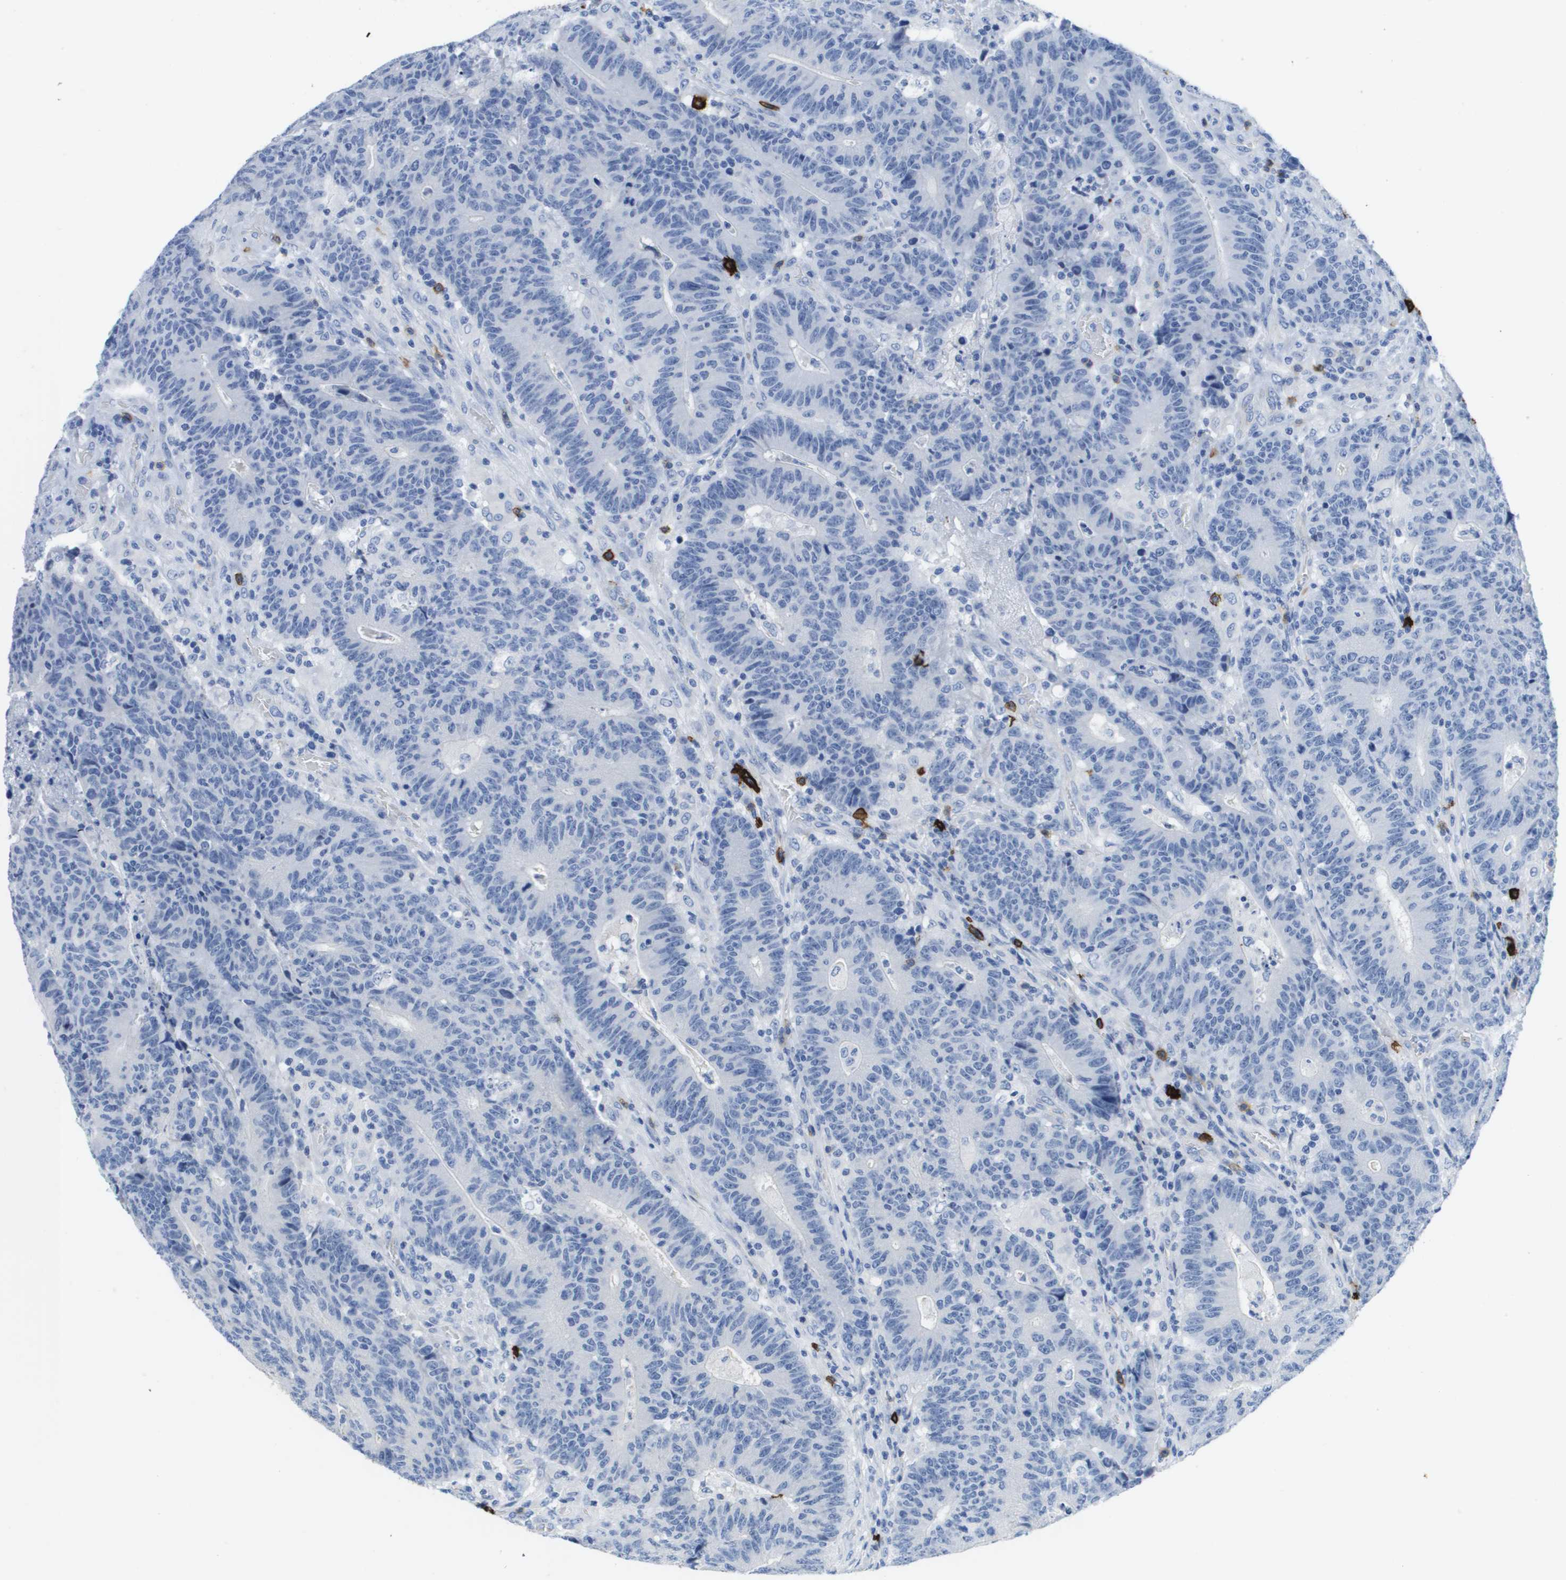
{"staining": {"intensity": "negative", "quantity": "none", "location": "none"}, "tissue": "colorectal cancer", "cell_type": "Tumor cells", "image_type": "cancer", "snomed": [{"axis": "morphology", "description": "Normal tissue, NOS"}, {"axis": "morphology", "description": "Adenocarcinoma, NOS"}, {"axis": "topography", "description": "Colon"}], "caption": "High power microscopy micrograph of an IHC photomicrograph of colorectal cancer, revealing no significant expression in tumor cells. (DAB (3,3'-diaminobenzidine) immunohistochemistry (IHC) visualized using brightfield microscopy, high magnification).", "gene": "MS4A1", "patient": {"sex": "female", "age": 75}}